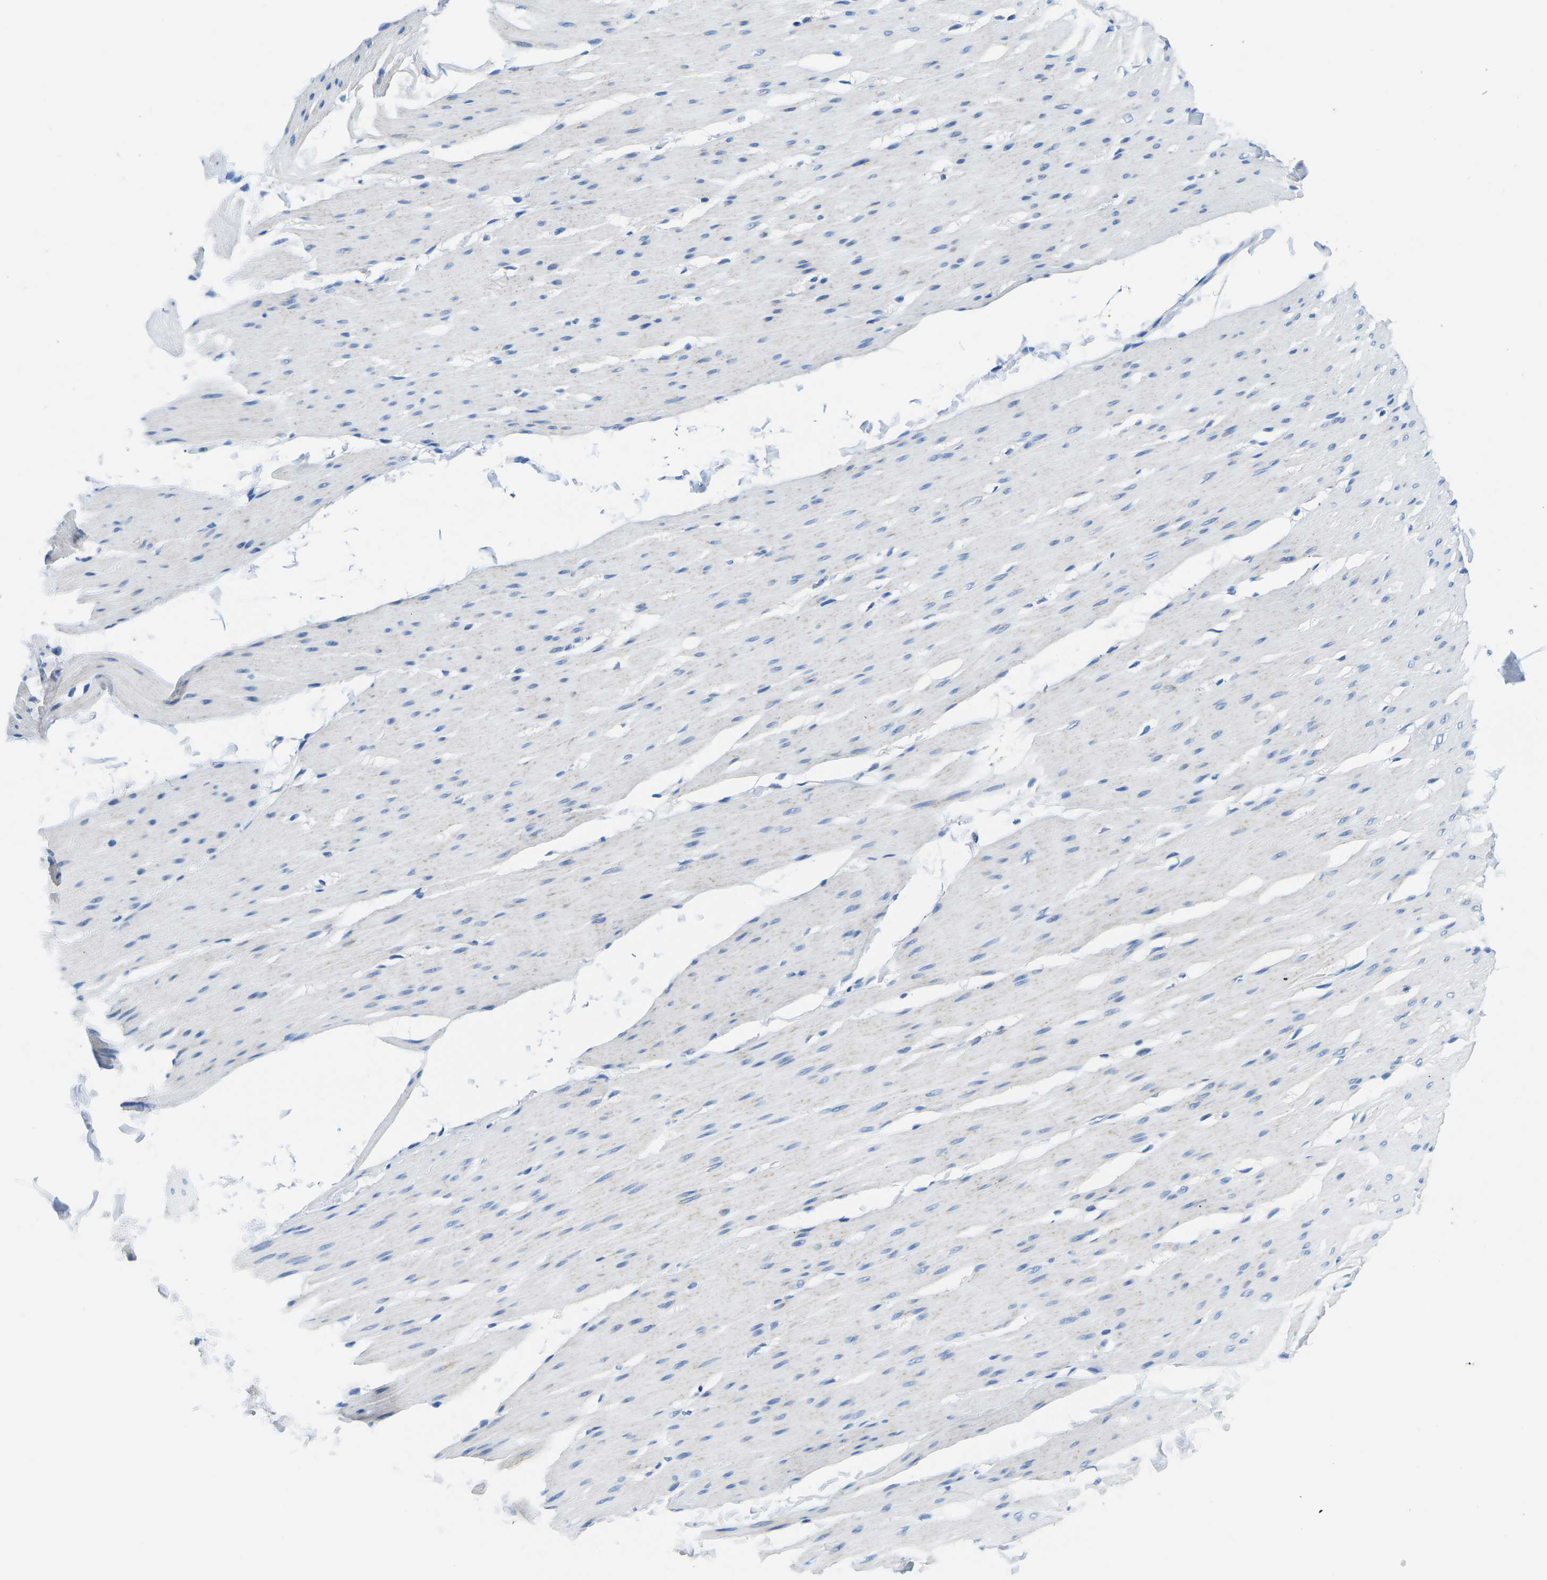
{"staining": {"intensity": "negative", "quantity": "none", "location": "none"}, "tissue": "smooth muscle", "cell_type": "Smooth muscle cells", "image_type": "normal", "snomed": [{"axis": "morphology", "description": "Normal tissue, NOS"}, {"axis": "topography", "description": "Smooth muscle"}, {"axis": "topography", "description": "Colon"}], "caption": "Immunohistochemistry micrograph of benign human smooth muscle stained for a protein (brown), which reveals no staining in smooth muscle cells. Nuclei are stained in blue.", "gene": "TM6SF1", "patient": {"sex": "male", "age": 67}}